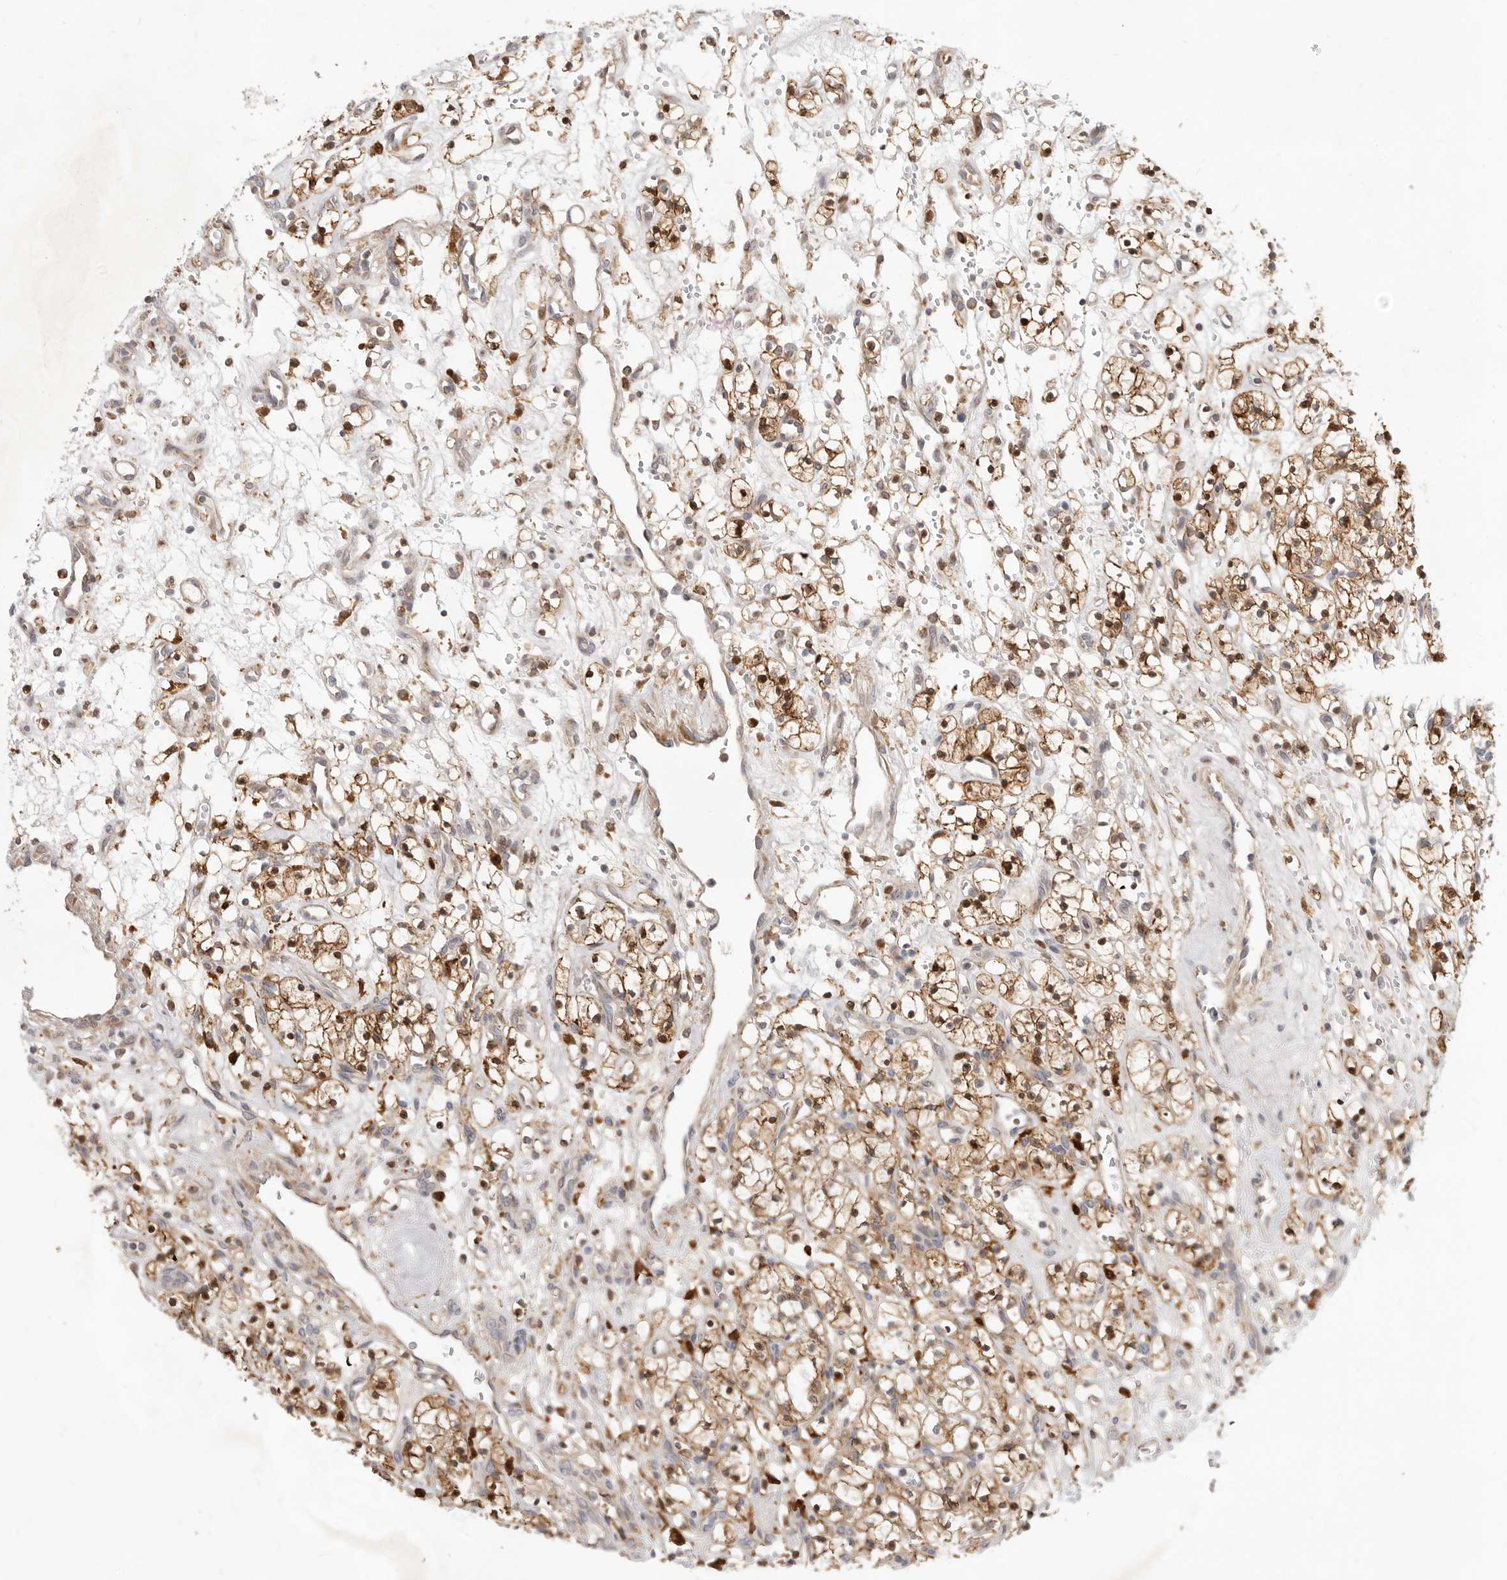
{"staining": {"intensity": "moderate", "quantity": ">75%", "location": "cytoplasmic/membranous,nuclear"}, "tissue": "renal cancer", "cell_type": "Tumor cells", "image_type": "cancer", "snomed": [{"axis": "morphology", "description": "Adenocarcinoma, NOS"}, {"axis": "topography", "description": "Kidney"}], "caption": "Immunohistochemical staining of human renal cancer (adenocarcinoma) demonstrates moderate cytoplasmic/membranous and nuclear protein positivity in about >75% of tumor cells. The staining was performed using DAB to visualize the protein expression in brown, while the nuclei were stained in blue with hematoxylin (Magnification: 20x).", "gene": "USH1C", "patient": {"sex": "female", "age": 57}}